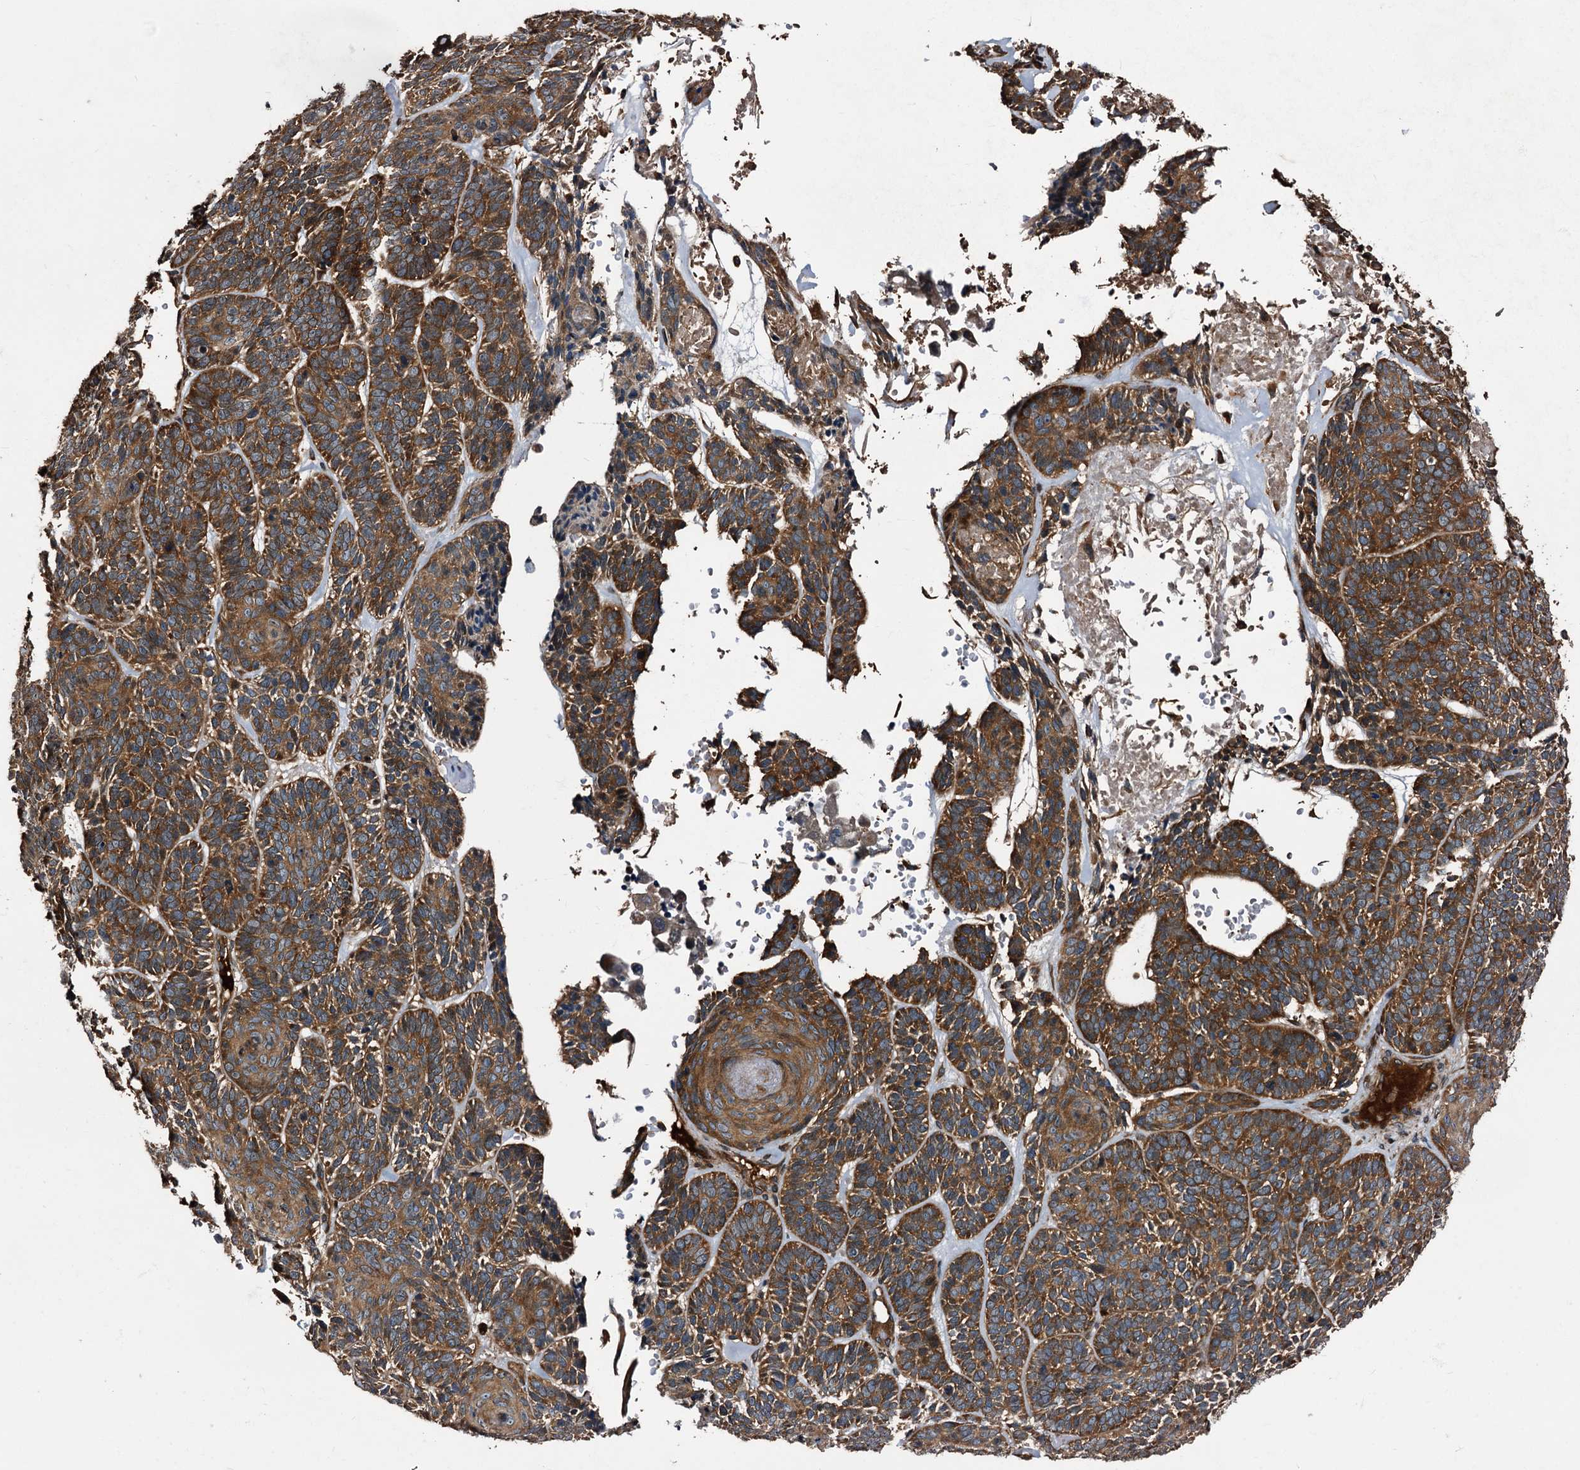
{"staining": {"intensity": "strong", "quantity": ">75%", "location": "cytoplasmic/membranous"}, "tissue": "skin cancer", "cell_type": "Tumor cells", "image_type": "cancer", "snomed": [{"axis": "morphology", "description": "Basal cell carcinoma"}, {"axis": "topography", "description": "Skin"}], "caption": "This histopathology image shows skin cancer (basal cell carcinoma) stained with immunohistochemistry to label a protein in brown. The cytoplasmic/membranous of tumor cells show strong positivity for the protein. Nuclei are counter-stained blue.", "gene": "PEX5", "patient": {"sex": "male", "age": 85}}